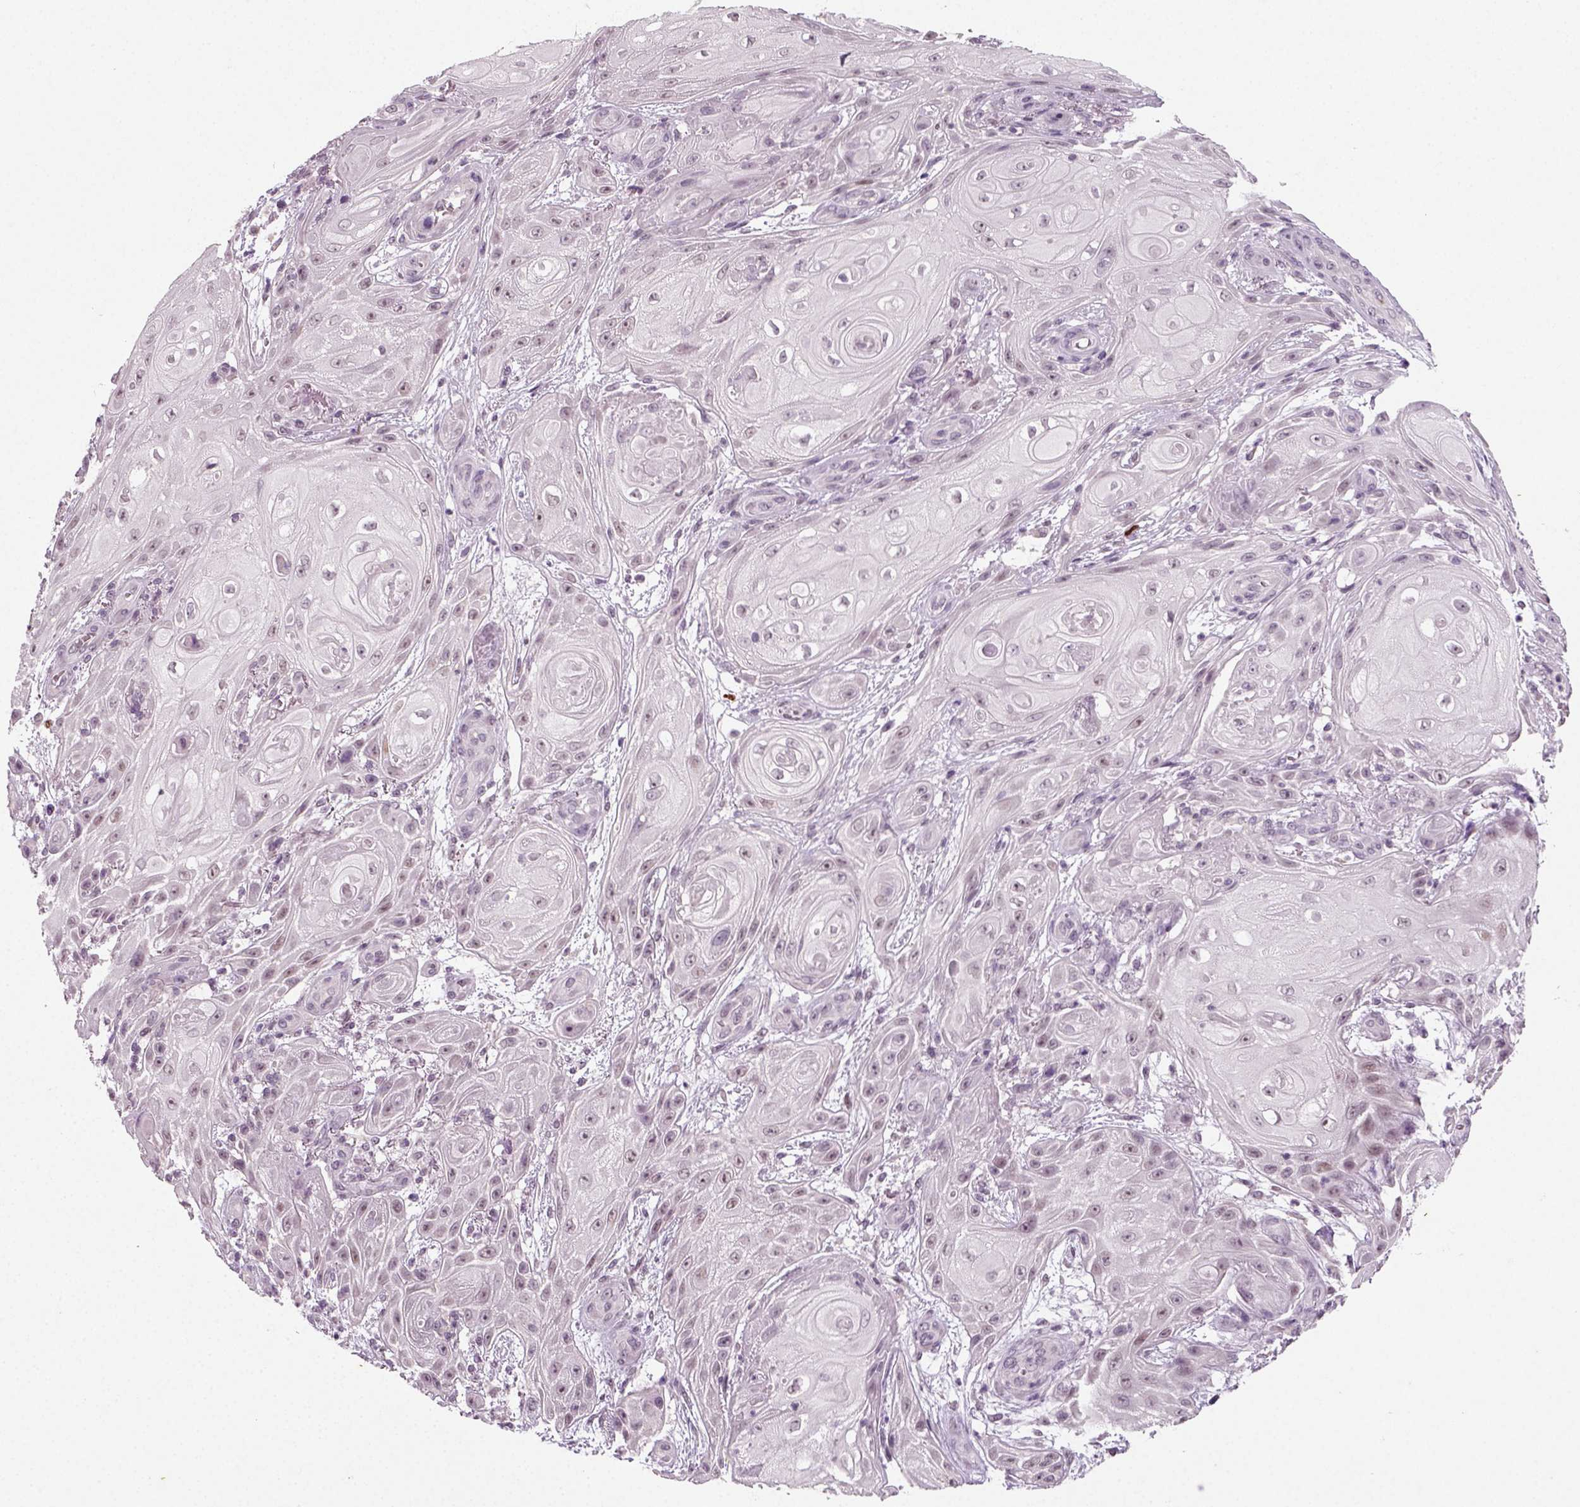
{"staining": {"intensity": "negative", "quantity": "none", "location": "none"}, "tissue": "skin cancer", "cell_type": "Tumor cells", "image_type": "cancer", "snomed": [{"axis": "morphology", "description": "Squamous cell carcinoma, NOS"}, {"axis": "topography", "description": "Skin"}], "caption": "There is no significant staining in tumor cells of skin squamous cell carcinoma. (DAB (3,3'-diaminobenzidine) IHC visualized using brightfield microscopy, high magnification).", "gene": "SYNGAP1", "patient": {"sex": "male", "age": 62}}